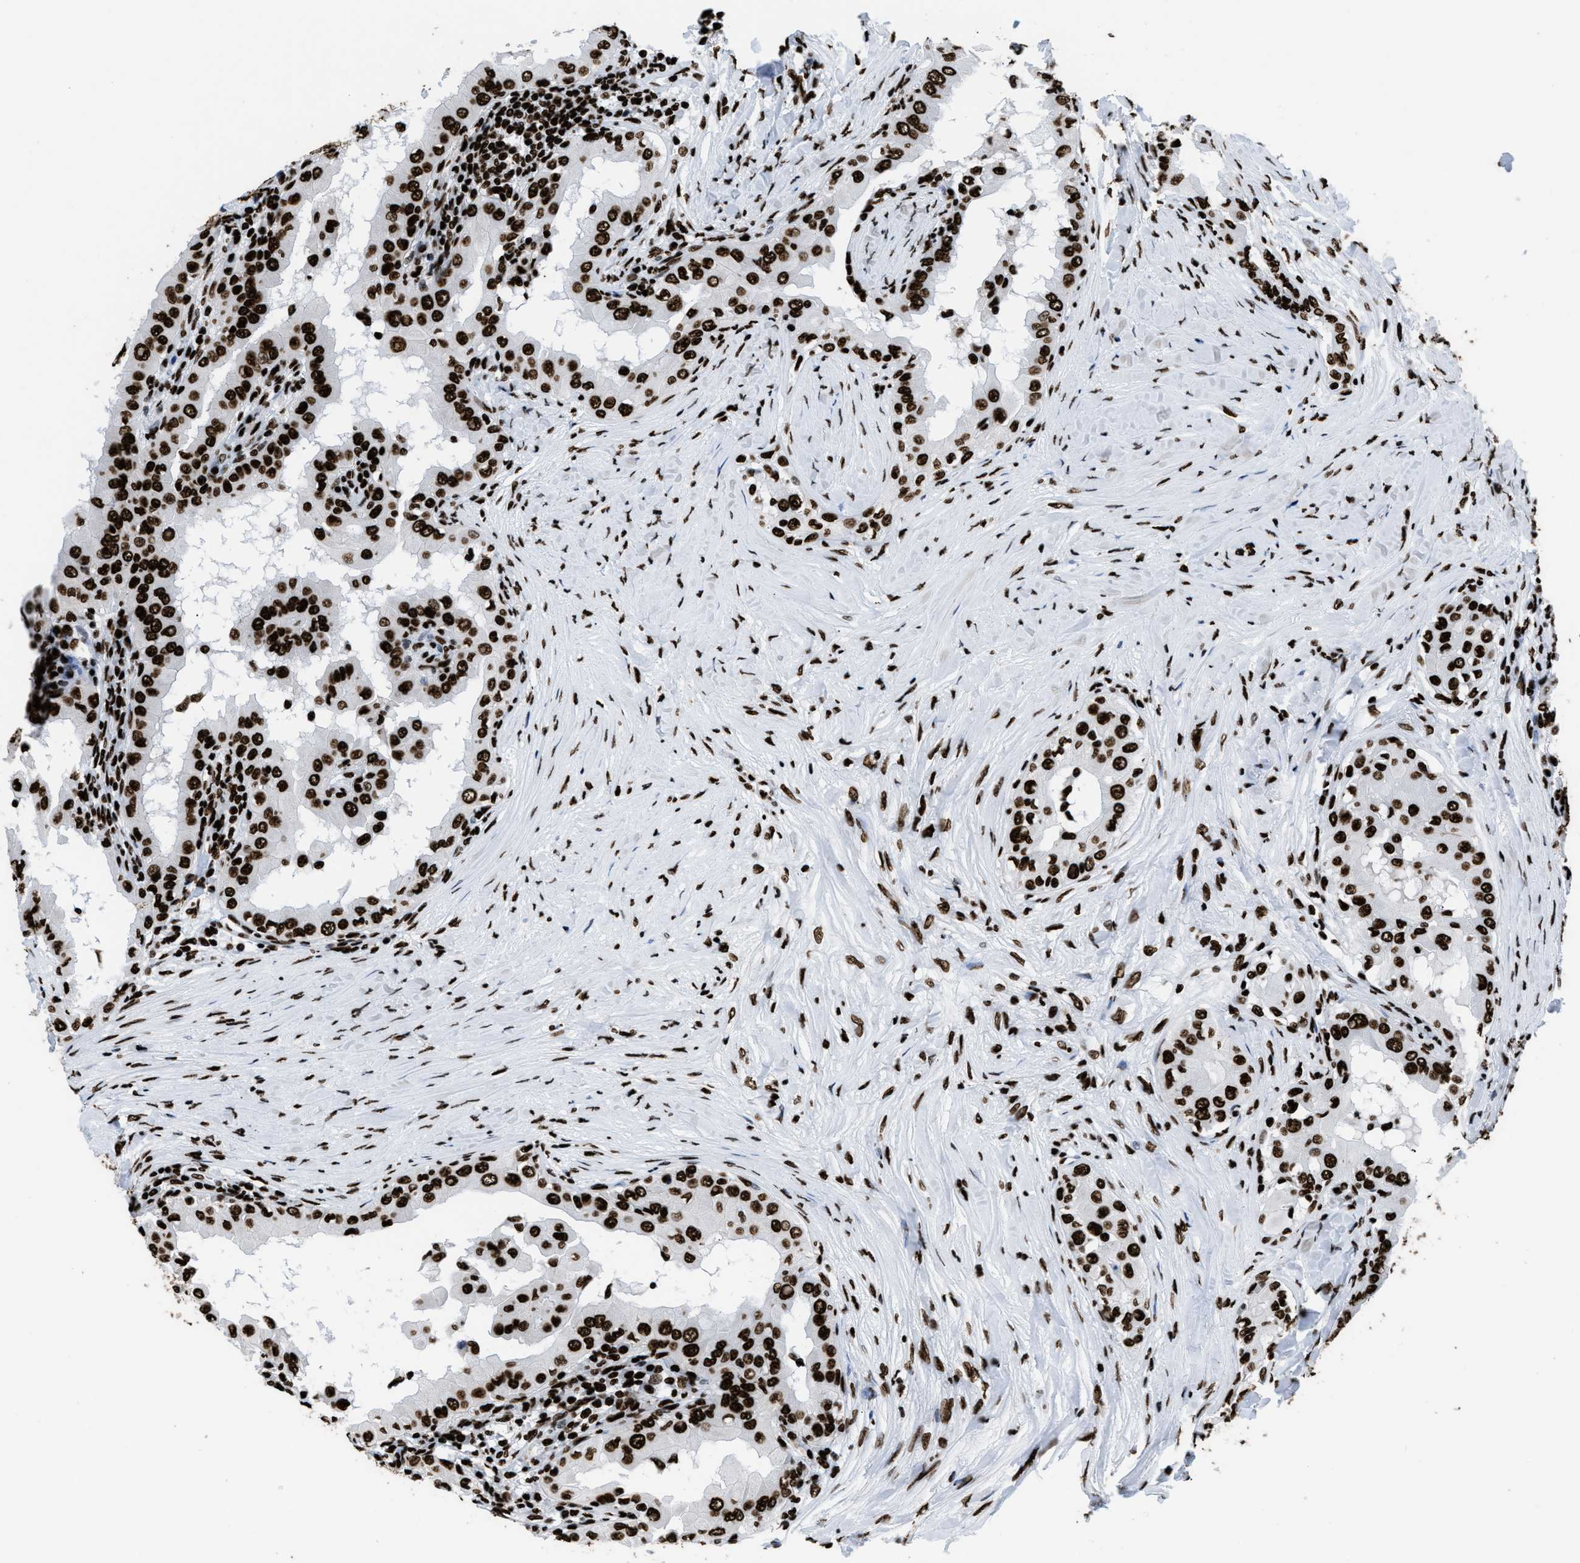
{"staining": {"intensity": "strong", "quantity": ">75%", "location": "nuclear"}, "tissue": "thyroid cancer", "cell_type": "Tumor cells", "image_type": "cancer", "snomed": [{"axis": "morphology", "description": "Papillary adenocarcinoma, NOS"}, {"axis": "topography", "description": "Thyroid gland"}], "caption": "Protein staining of thyroid cancer tissue exhibits strong nuclear positivity in approximately >75% of tumor cells.", "gene": "HNRNPM", "patient": {"sex": "male", "age": 33}}